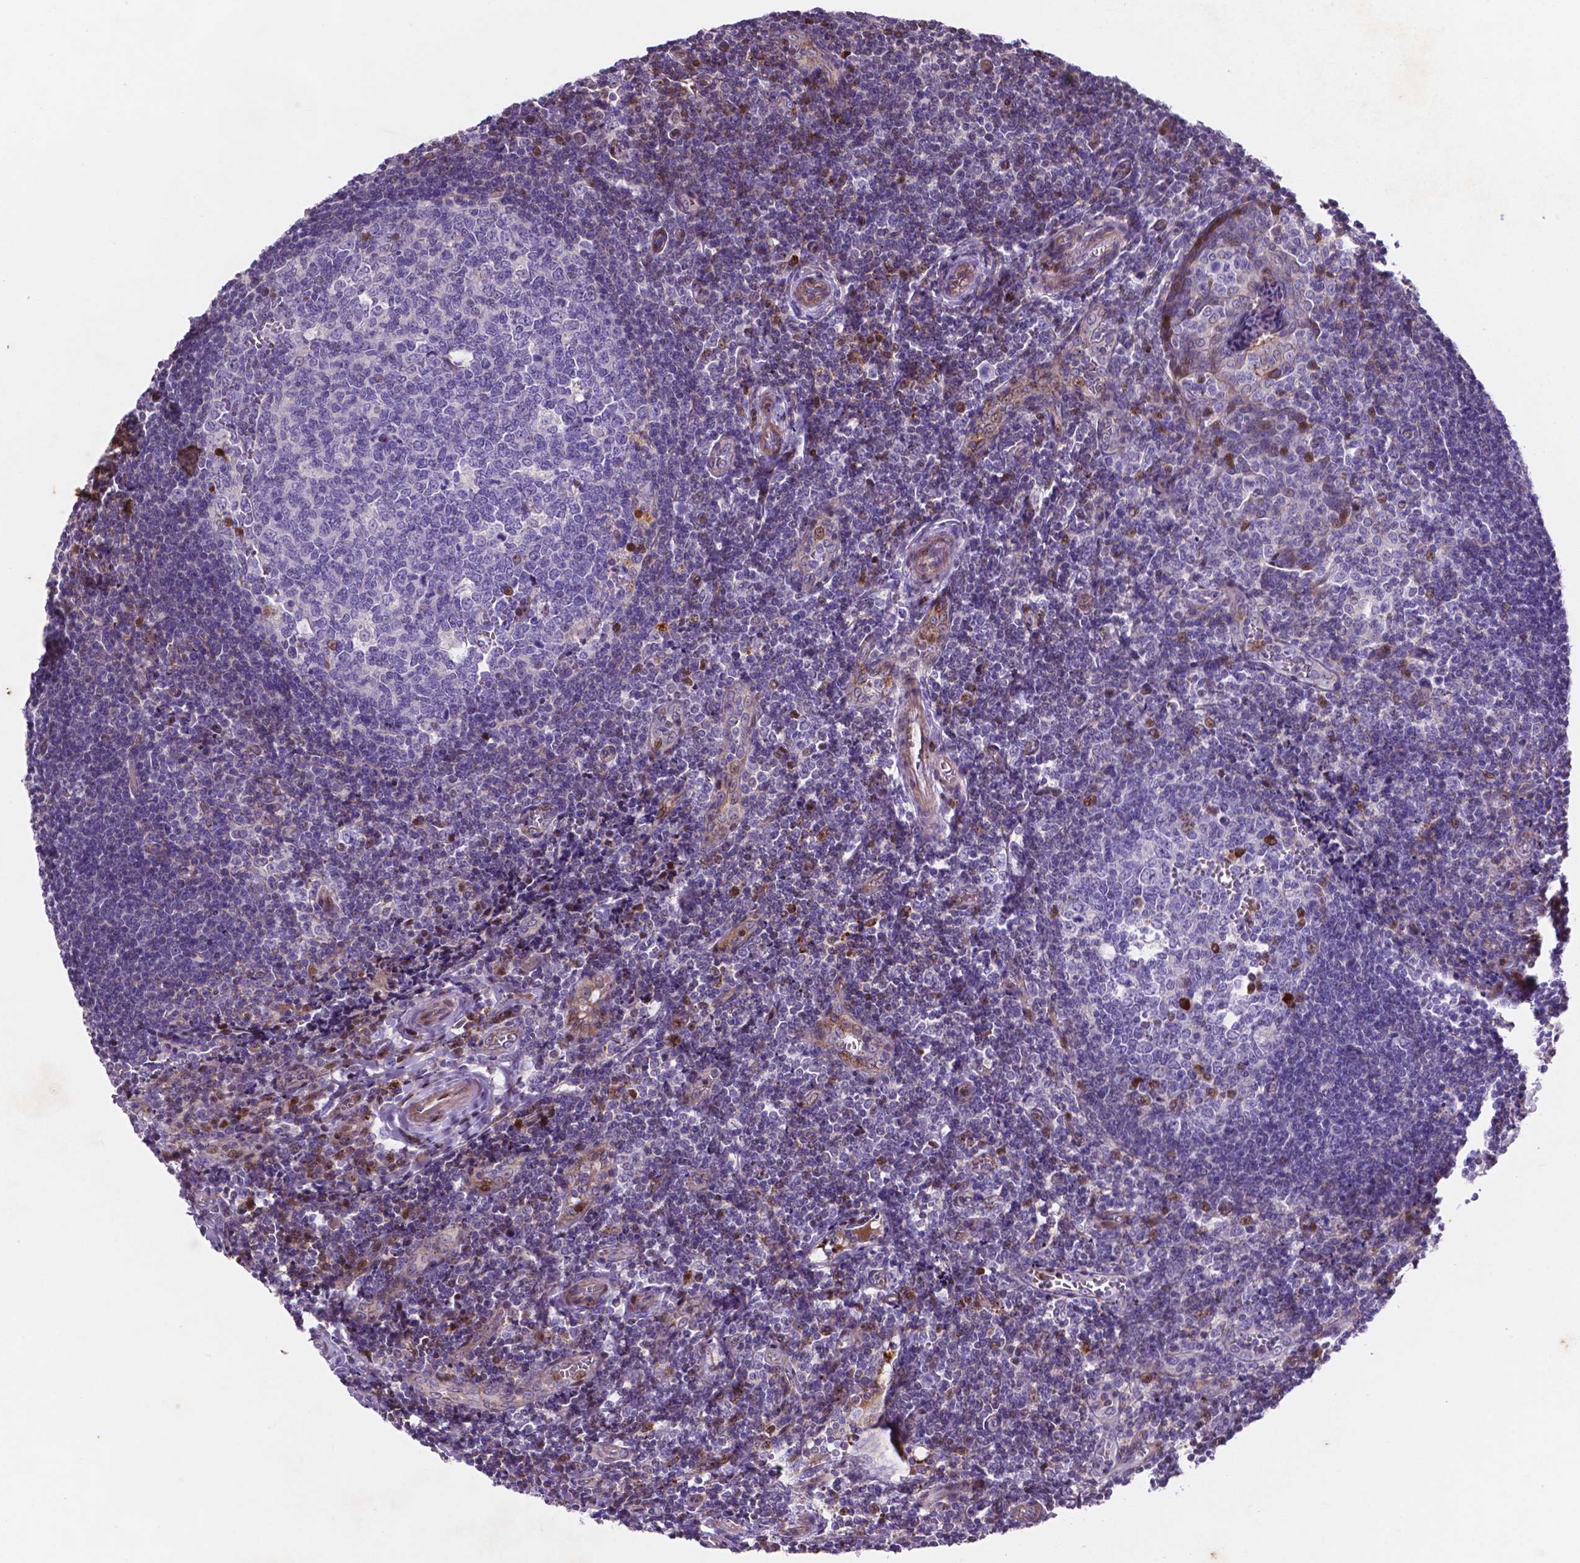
{"staining": {"intensity": "moderate", "quantity": "<25%", "location": "nuclear"}, "tissue": "tonsil", "cell_type": "Germinal center cells", "image_type": "normal", "snomed": [{"axis": "morphology", "description": "Normal tissue, NOS"}, {"axis": "morphology", "description": "Inflammation, NOS"}, {"axis": "topography", "description": "Tonsil"}], "caption": "Protein staining exhibits moderate nuclear positivity in about <25% of germinal center cells in normal tonsil. (DAB (3,3'-diaminobenzidine) = brown stain, brightfield microscopy at high magnification).", "gene": "TM4SF20", "patient": {"sex": "female", "age": 31}}